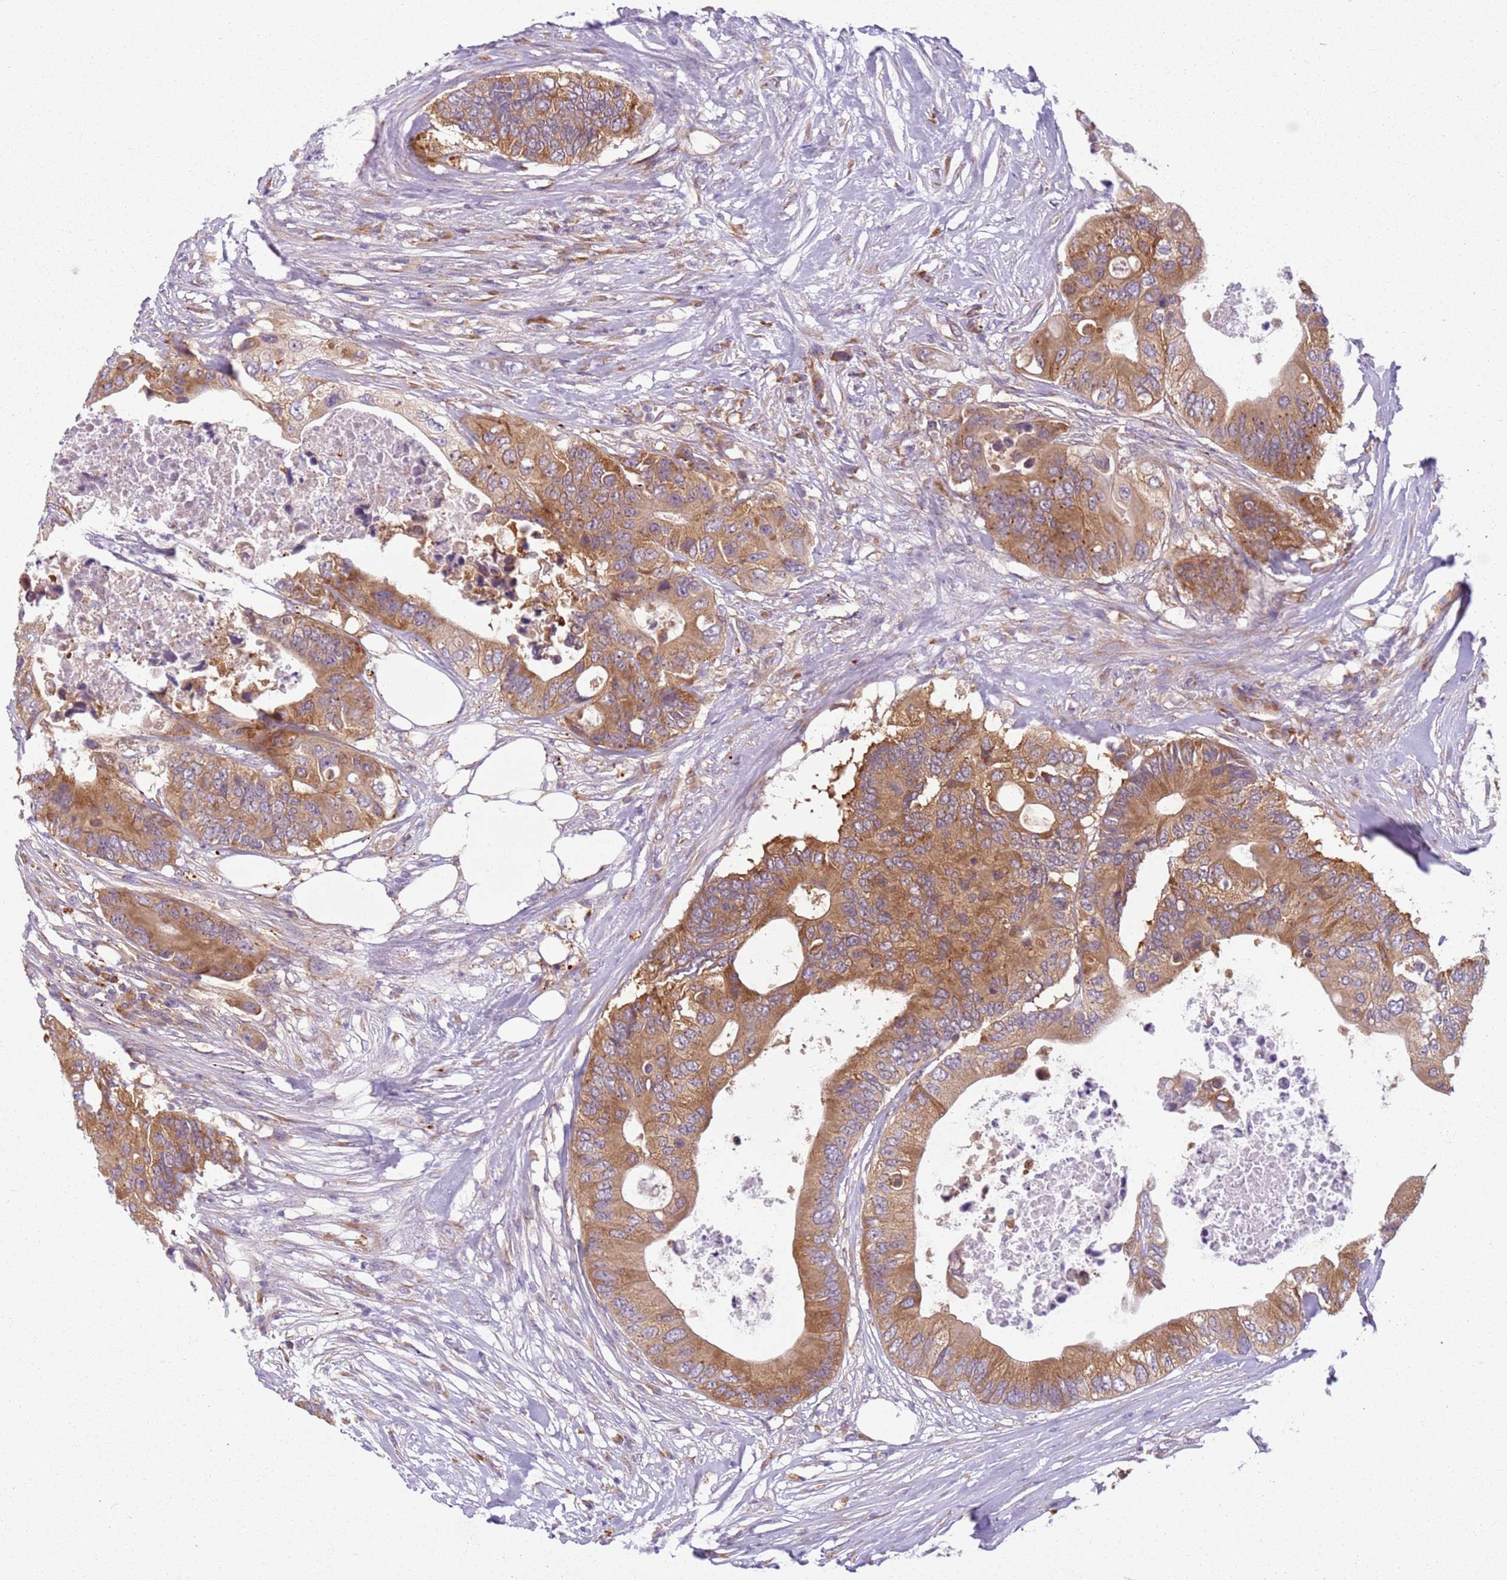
{"staining": {"intensity": "moderate", "quantity": ">75%", "location": "cytoplasmic/membranous"}, "tissue": "colorectal cancer", "cell_type": "Tumor cells", "image_type": "cancer", "snomed": [{"axis": "morphology", "description": "Adenocarcinoma, NOS"}, {"axis": "topography", "description": "Colon"}], "caption": "An image showing moderate cytoplasmic/membranous positivity in approximately >75% of tumor cells in colorectal adenocarcinoma, as visualized by brown immunohistochemical staining.", "gene": "RPS28", "patient": {"sex": "male", "age": 71}}